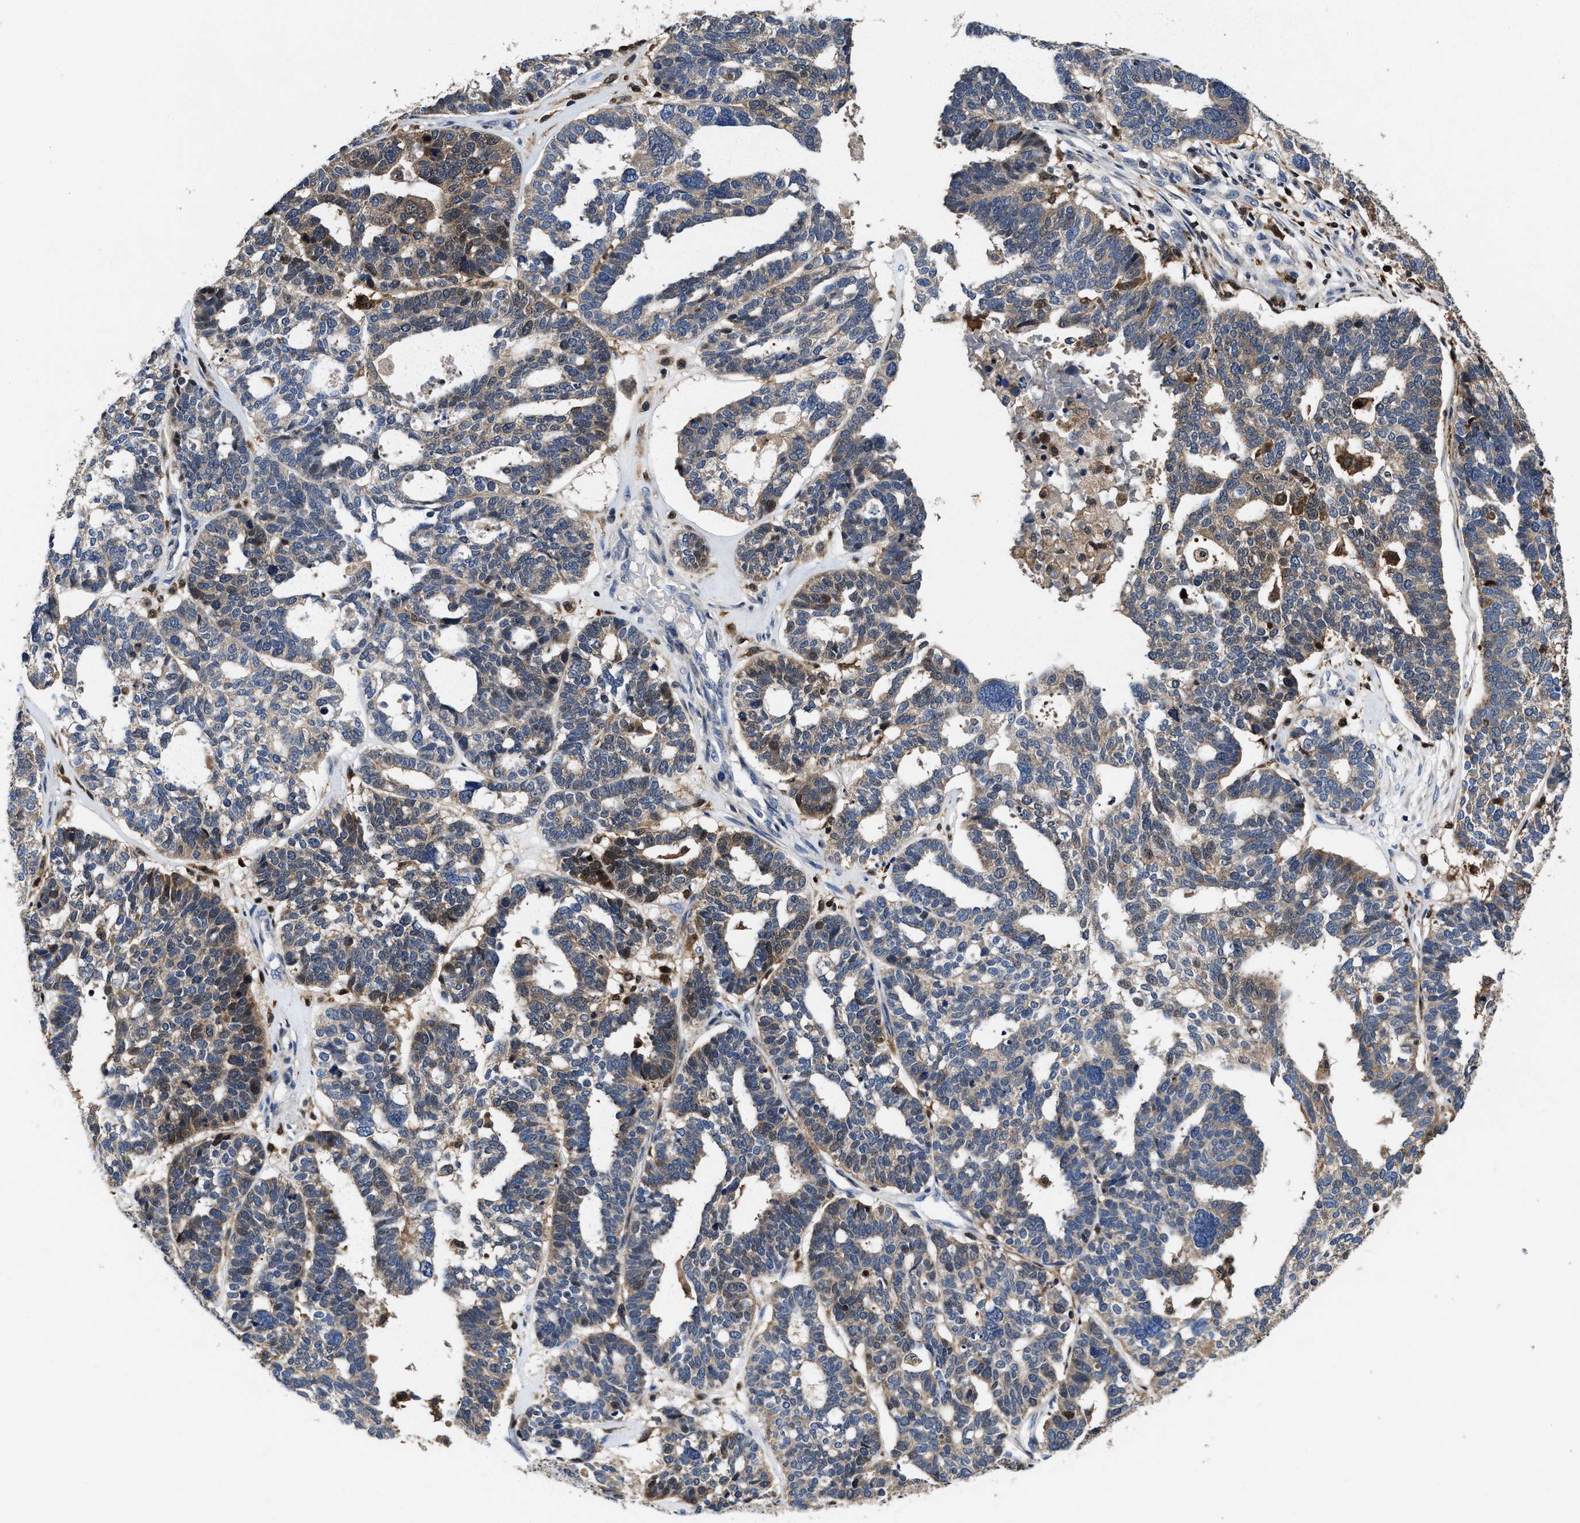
{"staining": {"intensity": "moderate", "quantity": "<25%", "location": "cytoplasmic/membranous"}, "tissue": "ovarian cancer", "cell_type": "Tumor cells", "image_type": "cancer", "snomed": [{"axis": "morphology", "description": "Cystadenocarcinoma, serous, NOS"}, {"axis": "topography", "description": "Ovary"}], "caption": "A brown stain labels moderate cytoplasmic/membranous expression of a protein in serous cystadenocarcinoma (ovarian) tumor cells. (Stains: DAB (3,3'-diaminobenzidine) in brown, nuclei in blue, Microscopy: brightfield microscopy at high magnification).", "gene": "RGS10", "patient": {"sex": "female", "age": 59}}